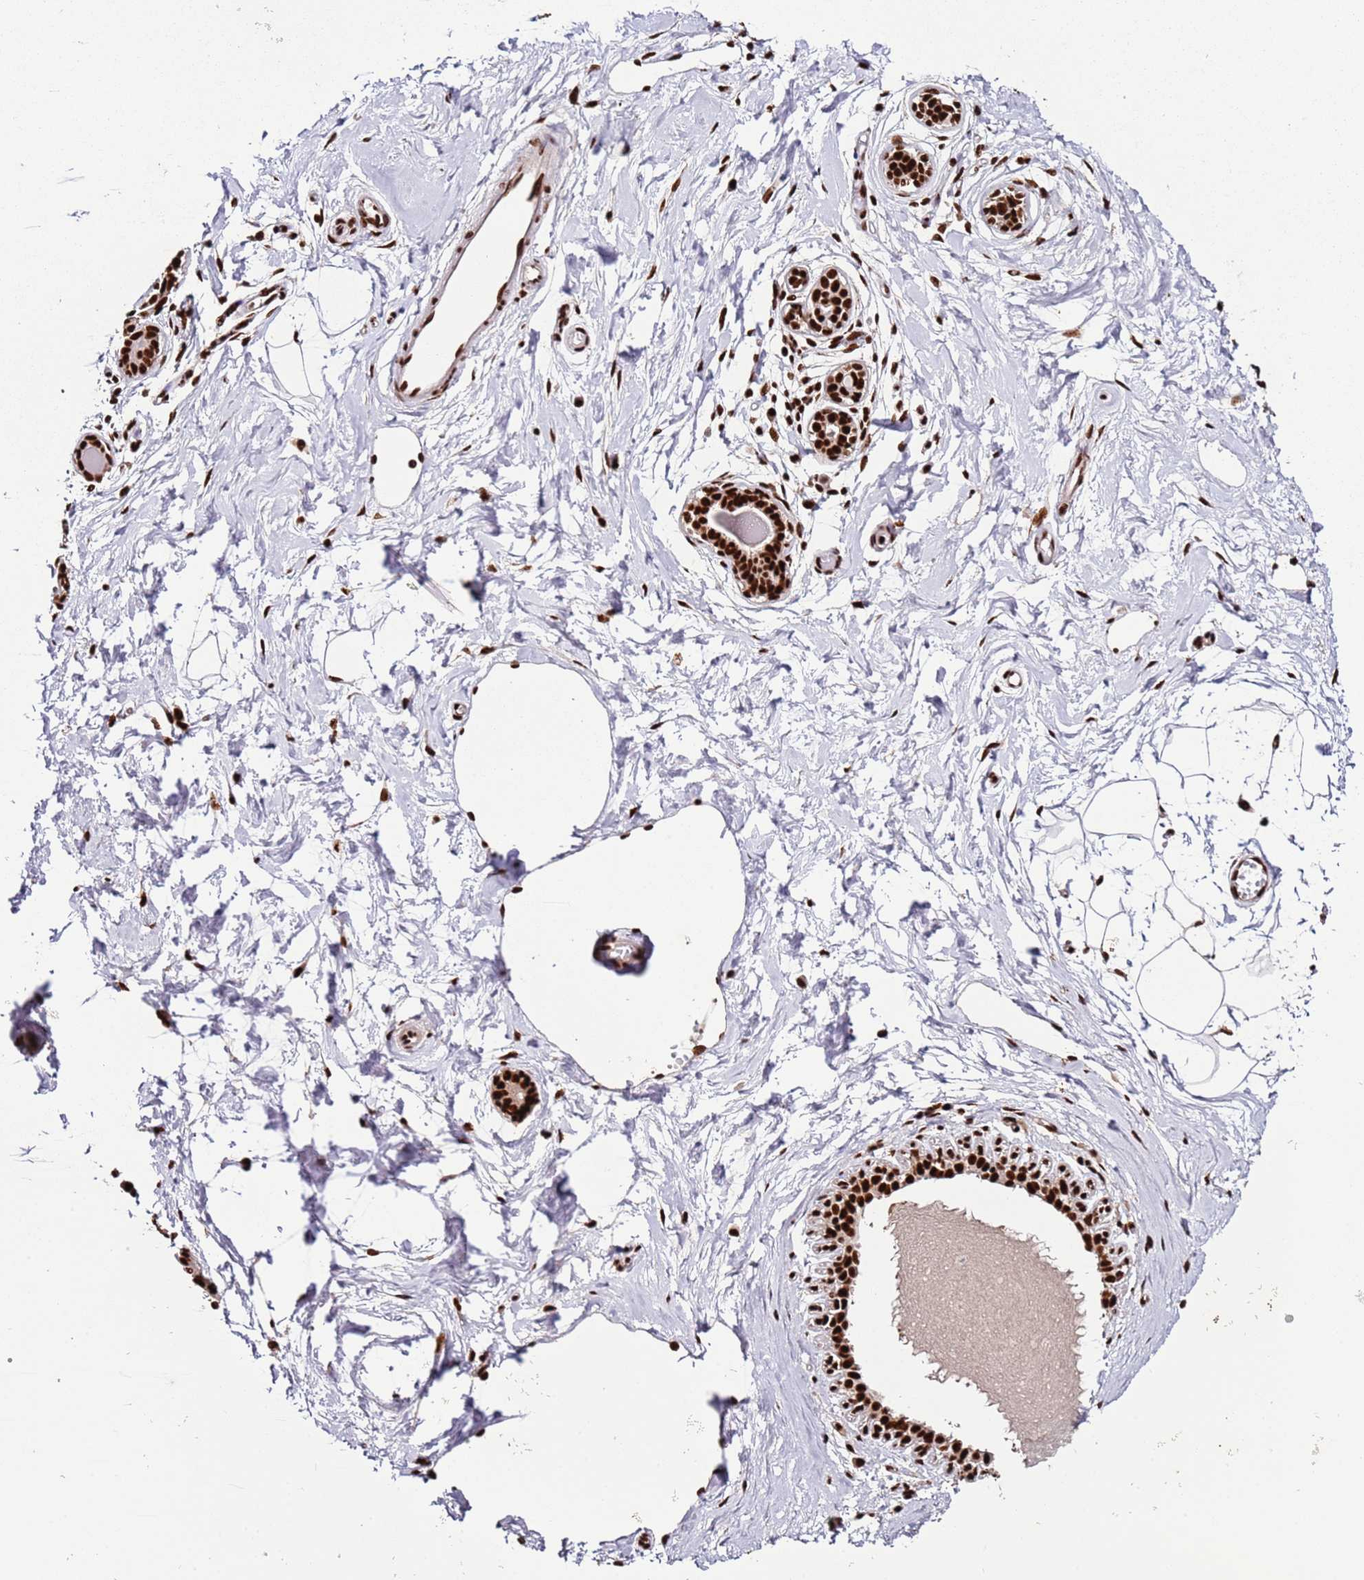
{"staining": {"intensity": "strong", "quantity": "25%-75%", "location": "nuclear"}, "tissue": "breast", "cell_type": "Adipocytes", "image_type": "normal", "snomed": [{"axis": "morphology", "description": "Normal tissue, NOS"}, {"axis": "topography", "description": "Breast"}], "caption": "Immunohistochemical staining of benign human breast reveals high levels of strong nuclear expression in approximately 25%-75% of adipocytes.", "gene": "C6orf226", "patient": {"sex": "female", "age": 45}}